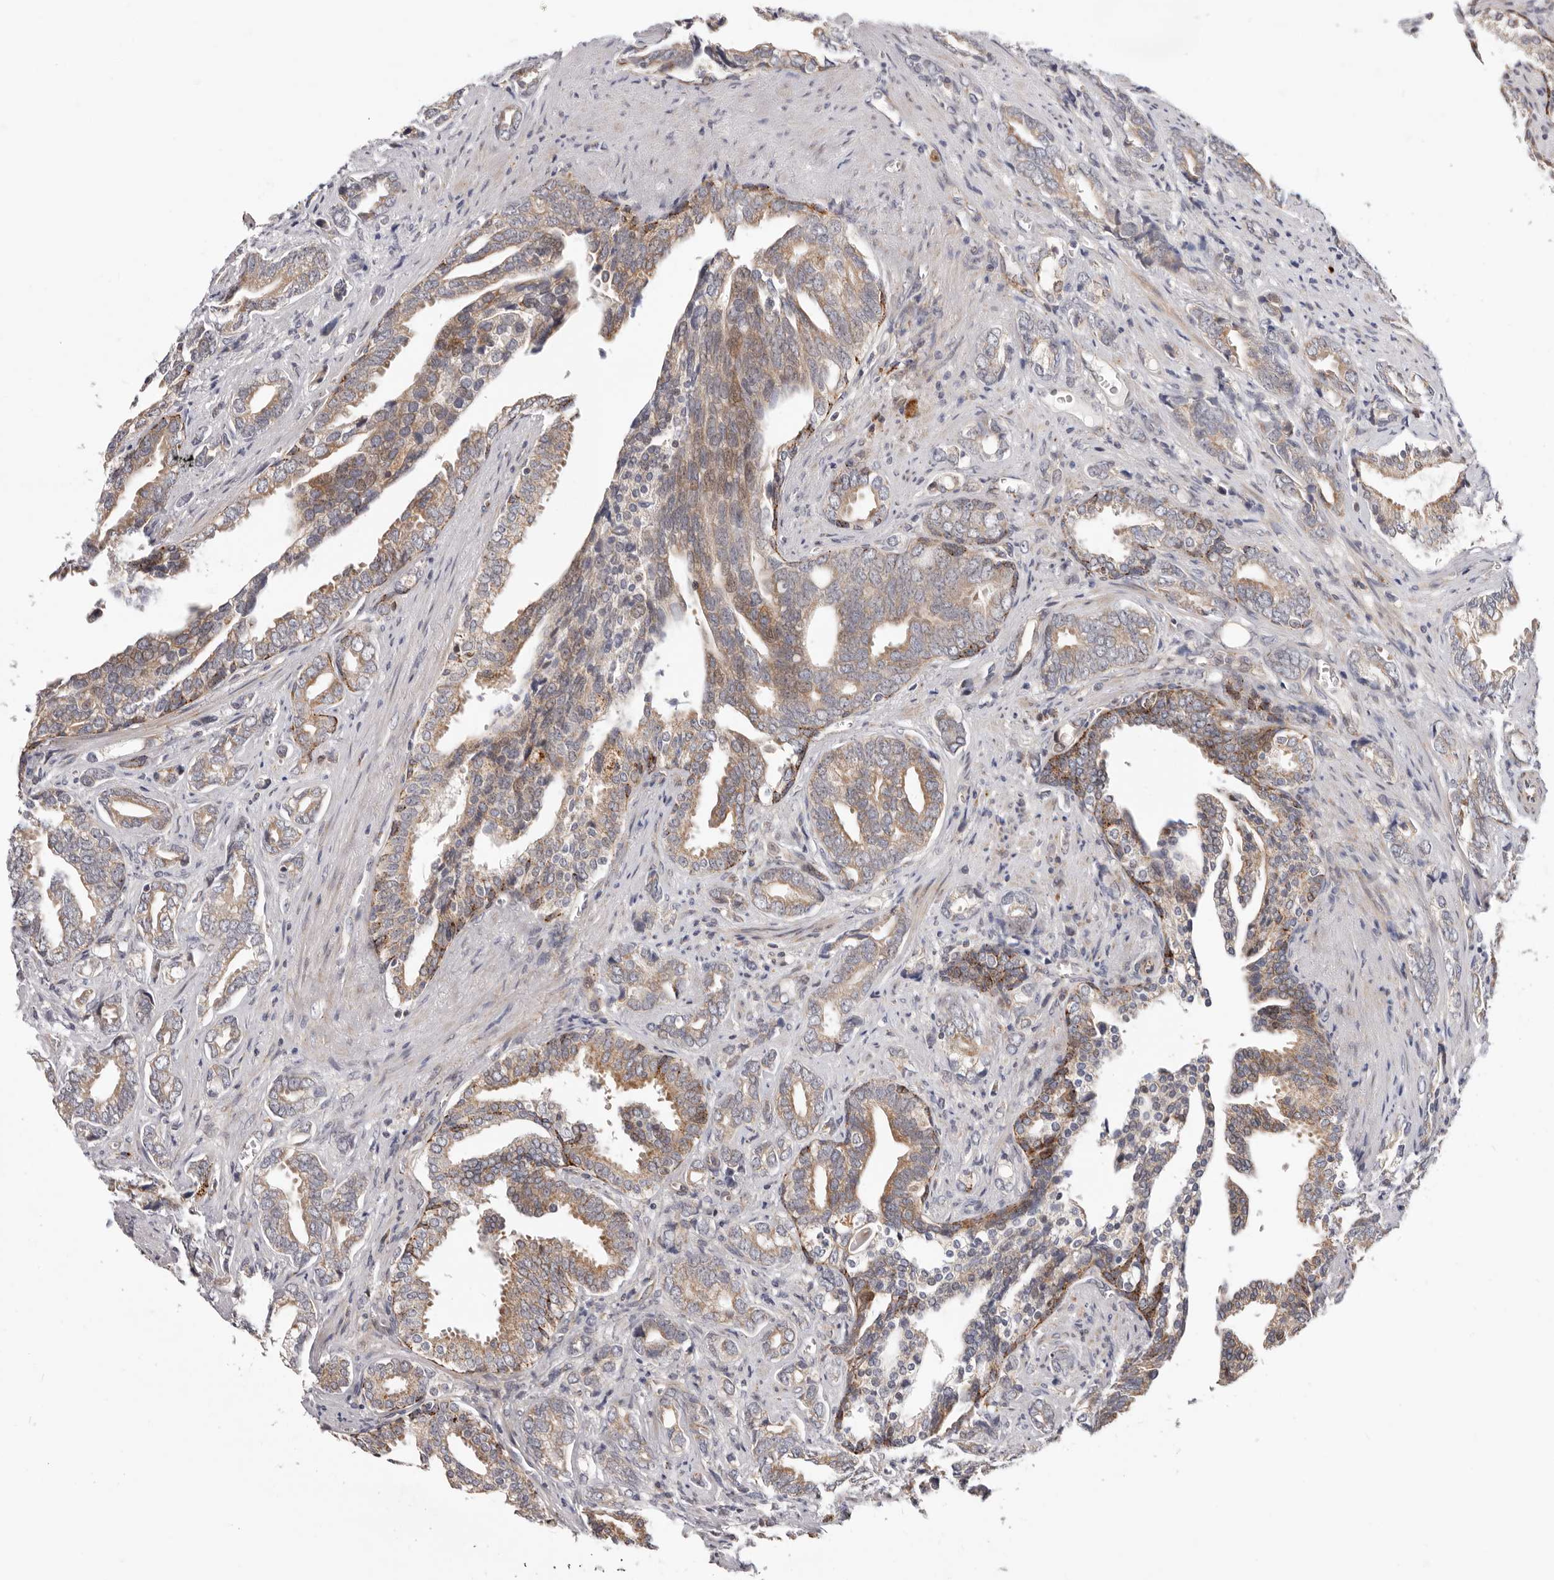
{"staining": {"intensity": "weak", "quantity": ">75%", "location": "cytoplasmic/membranous"}, "tissue": "prostate cancer", "cell_type": "Tumor cells", "image_type": "cancer", "snomed": [{"axis": "morphology", "description": "Adenocarcinoma, Medium grade"}, {"axis": "topography", "description": "Prostate"}], "caption": "Protein staining reveals weak cytoplasmic/membranous staining in about >75% of tumor cells in adenocarcinoma (medium-grade) (prostate).", "gene": "TOR3A", "patient": {"sex": "male", "age": 67}}